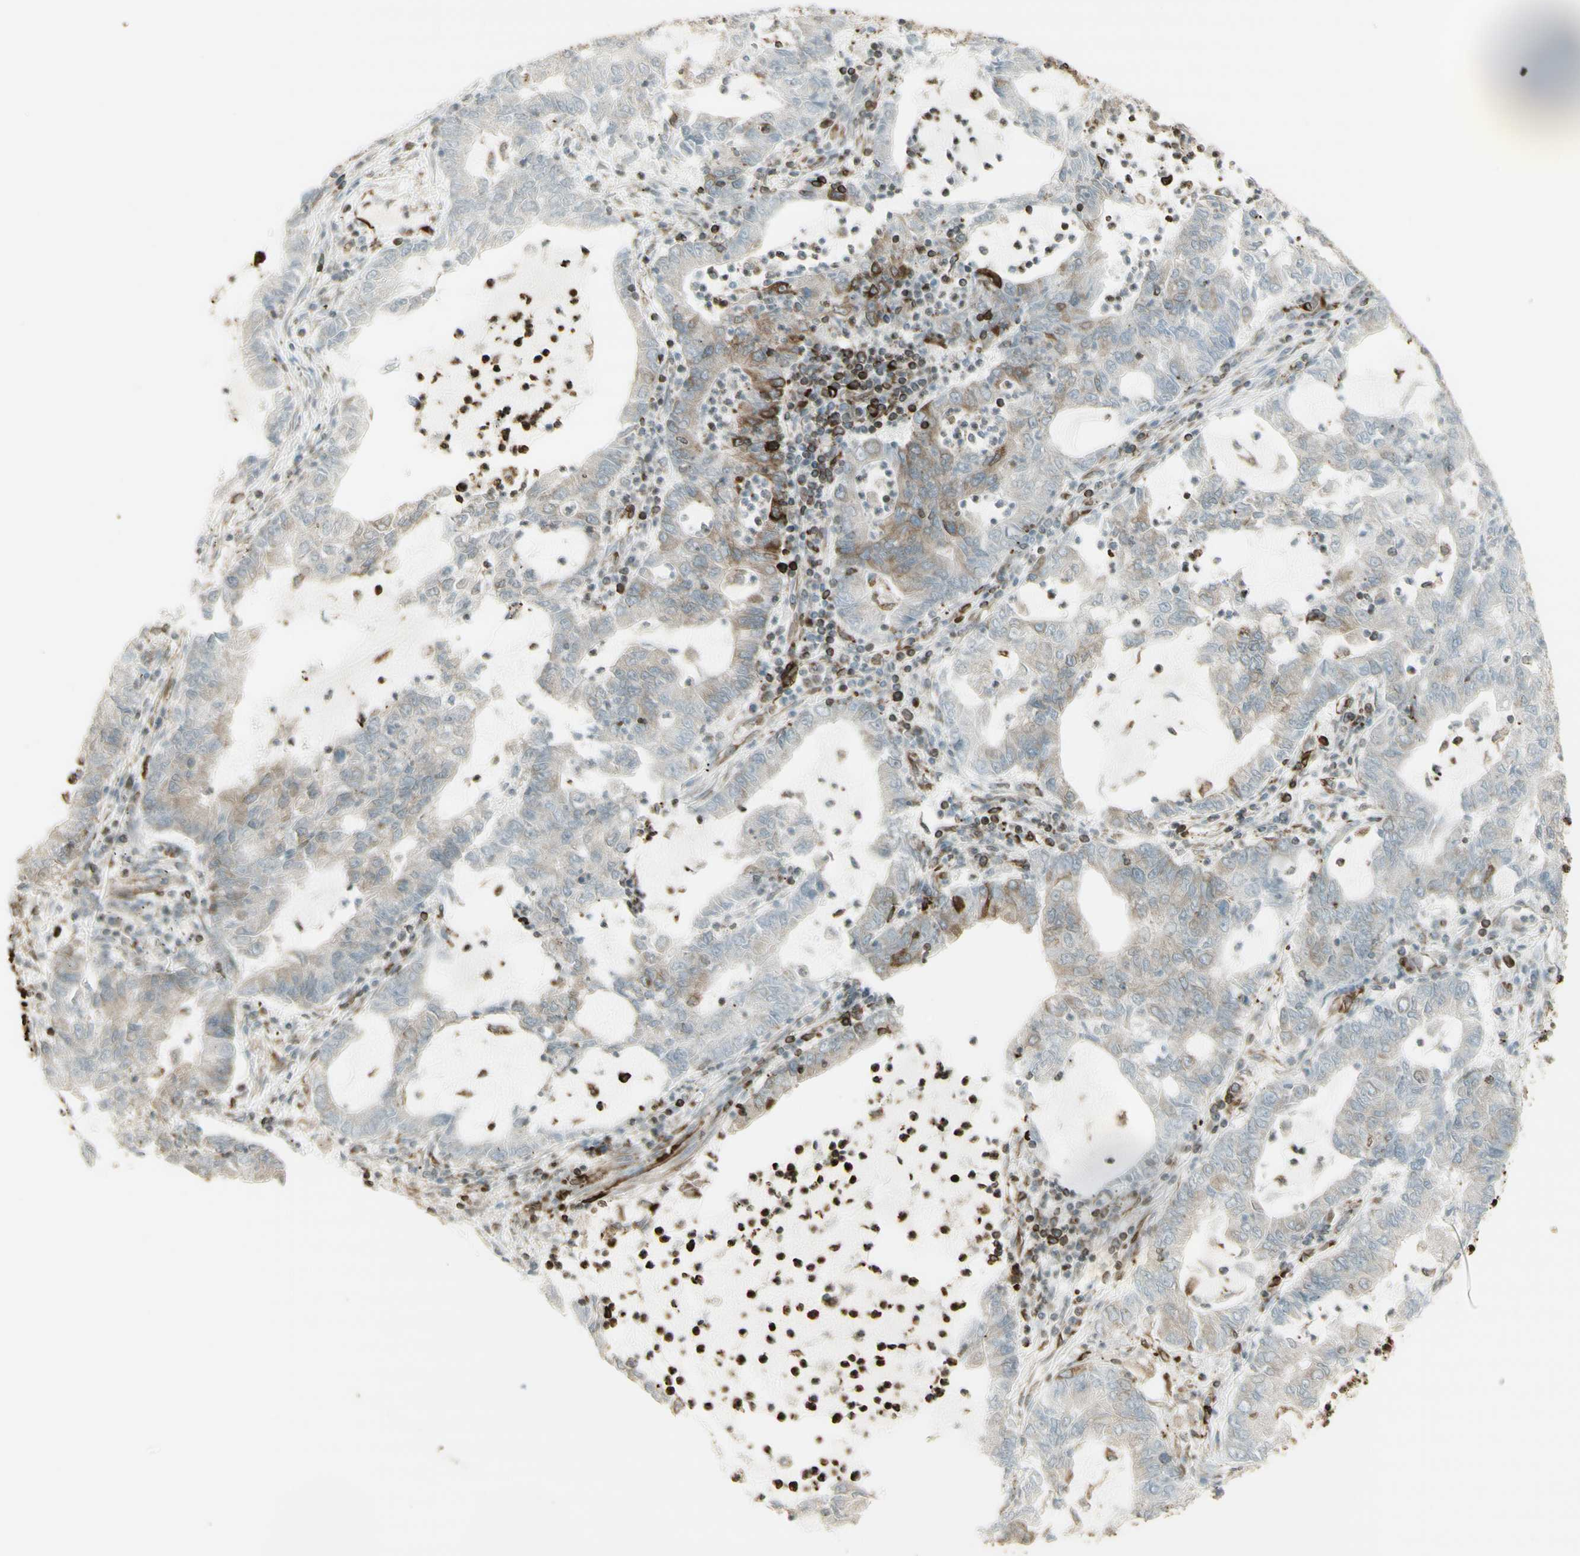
{"staining": {"intensity": "weak", "quantity": "25%-75%", "location": "cytoplasmic/membranous"}, "tissue": "lung cancer", "cell_type": "Tumor cells", "image_type": "cancer", "snomed": [{"axis": "morphology", "description": "Adenocarcinoma, NOS"}, {"axis": "topography", "description": "Lung"}], "caption": "A low amount of weak cytoplasmic/membranous expression is seen in about 25%-75% of tumor cells in lung adenocarcinoma tissue.", "gene": "CANX", "patient": {"sex": "female", "age": 51}}